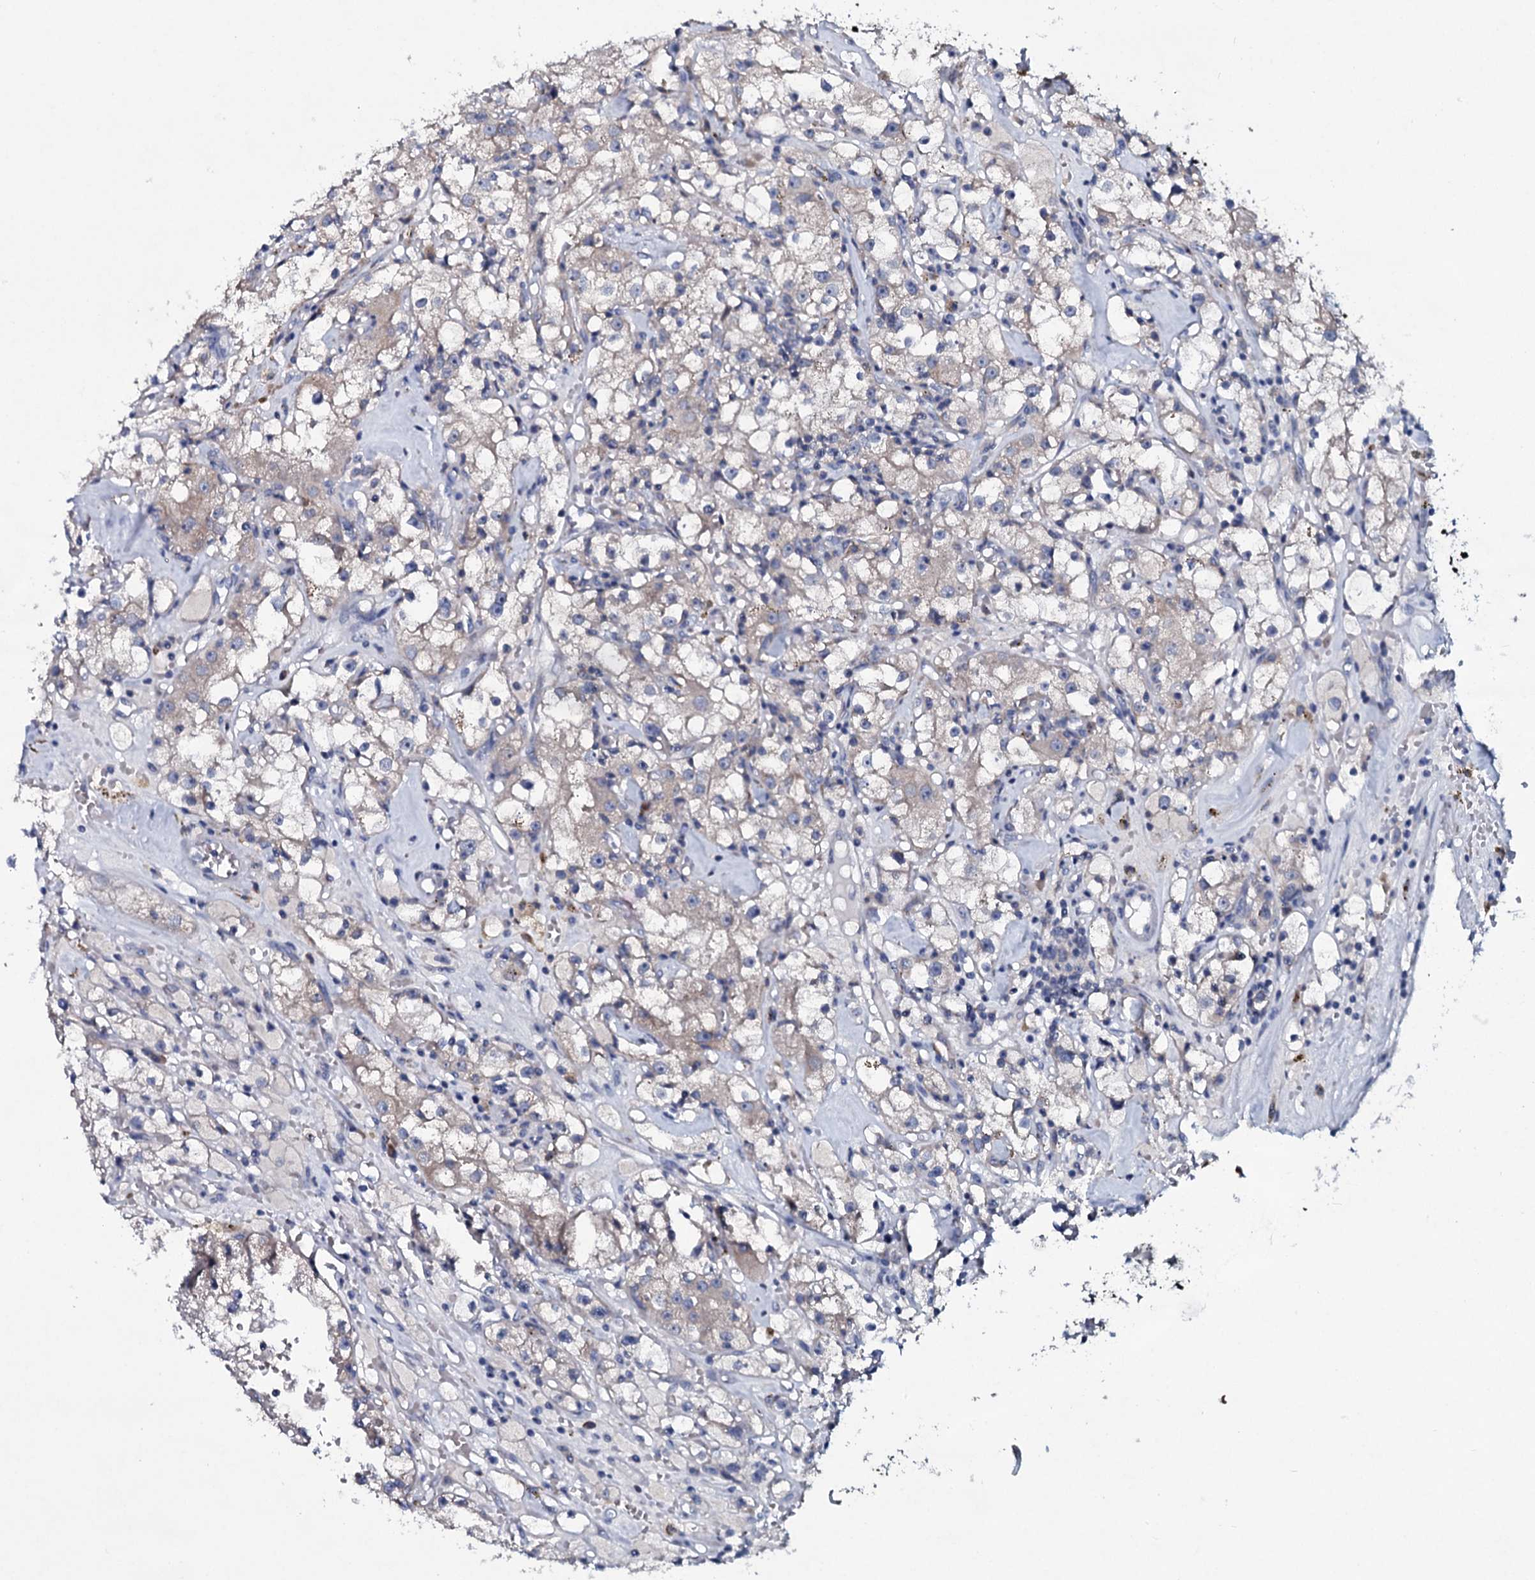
{"staining": {"intensity": "negative", "quantity": "none", "location": "none"}, "tissue": "renal cancer", "cell_type": "Tumor cells", "image_type": "cancer", "snomed": [{"axis": "morphology", "description": "Adenocarcinoma, NOS"}, {"axis": "topography", "description": "Kidney"}], "caption": "An image of human adenocarcinoma (renal) is negative for staining in tumor cells. Brightfield microscopy of IHC stained with DAB (brown) and hematoxylin (blue), captured at high magnification.", "gene": "TPGS2", "patient": {"sex": "male", "age": 56}}